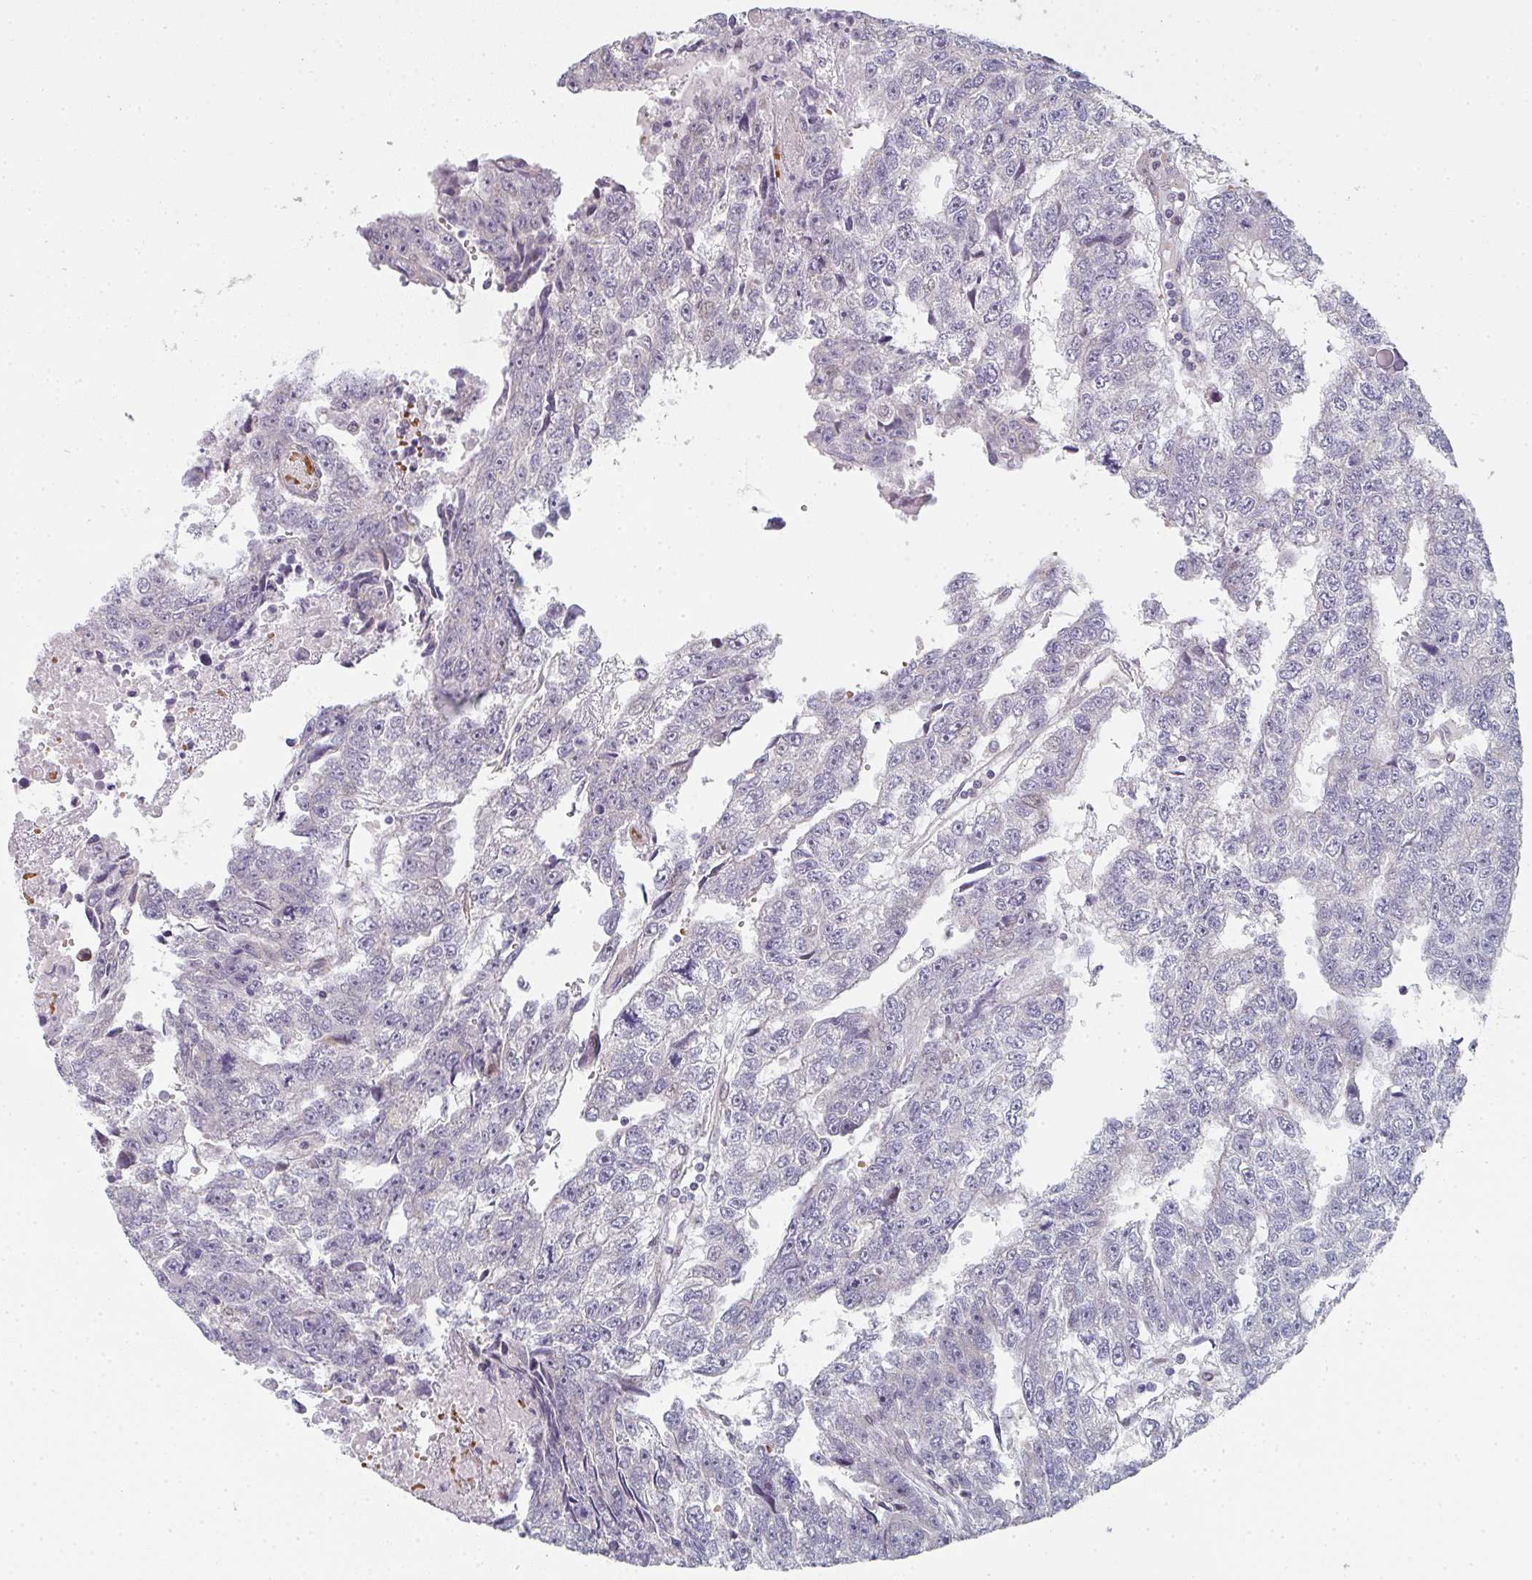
{"staining": {"intensity": "negative", "quantity": "none", "location": "none"}, "tissue": "testis cancer", "cell_type": "Tumor cells", "image_type": "cancer", "snomed": [{"axis": "morphology", "description": "Carcinoma, Embryonal, NOS"}, {"axis": "topography", "description": "Testis"}], "caption": "Embryonal carcinoma (testis) stained for a protein using immunohistochemistry displays no staining tumor cells.", "gene": "ZNF526", "patient": {"sex": "male", "age": 20}}